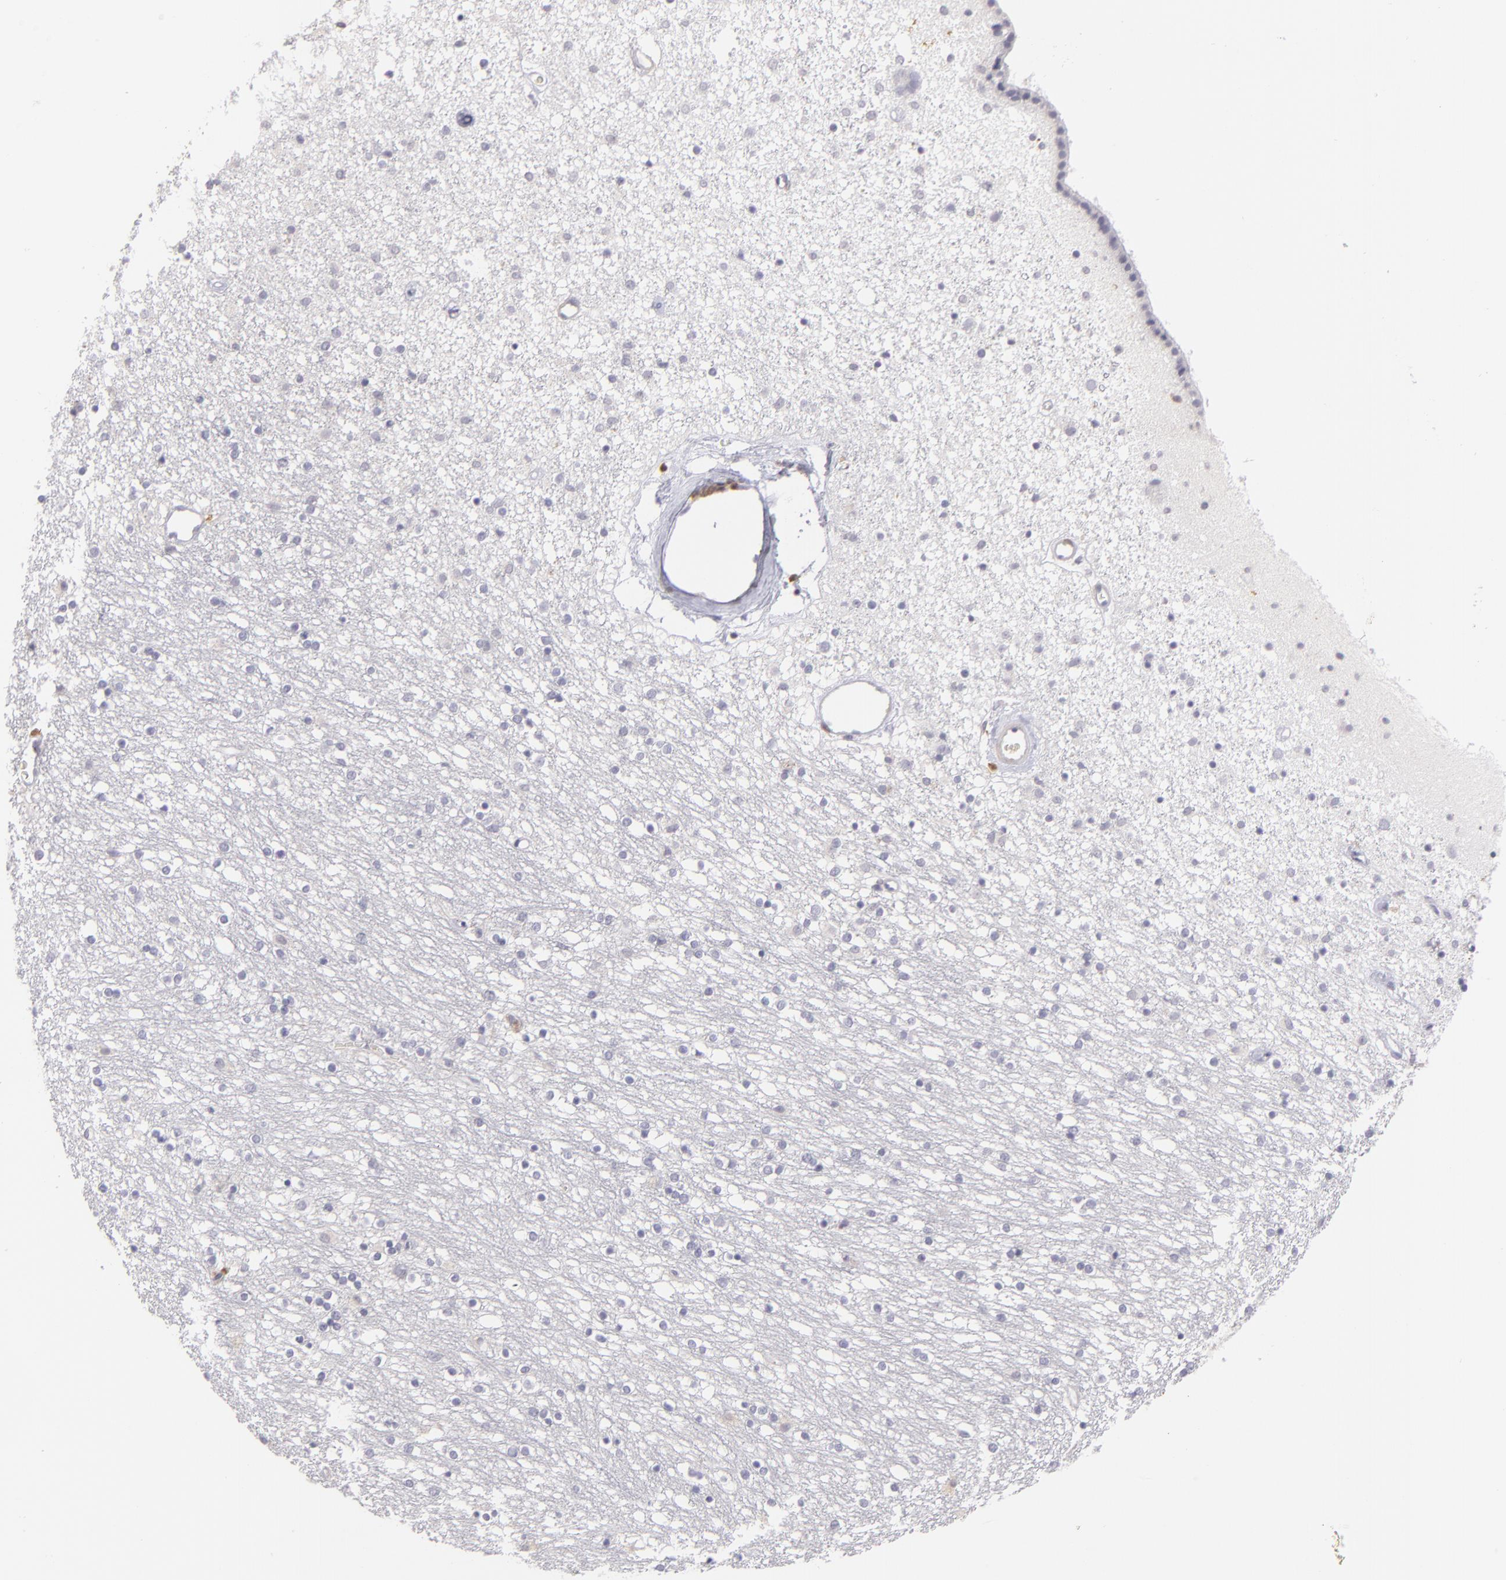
{"staining": {"intensity": "negative", "quantity": "none", "location": "none"}, "tissue": "caudate", "cell_type": "Glial cells", "image_type": "normal", "snomed": [{"axis": "morphology", "description": "Normal tissue, NOS"}, {"axis": "topography", "description": "Lateral ventricle wall"}], "caption": "Human caudate stained for a protein using IHC displays no expression in glial cells.", "gene": "S100A2", "patient": {"sex": "female", "age": 54}}